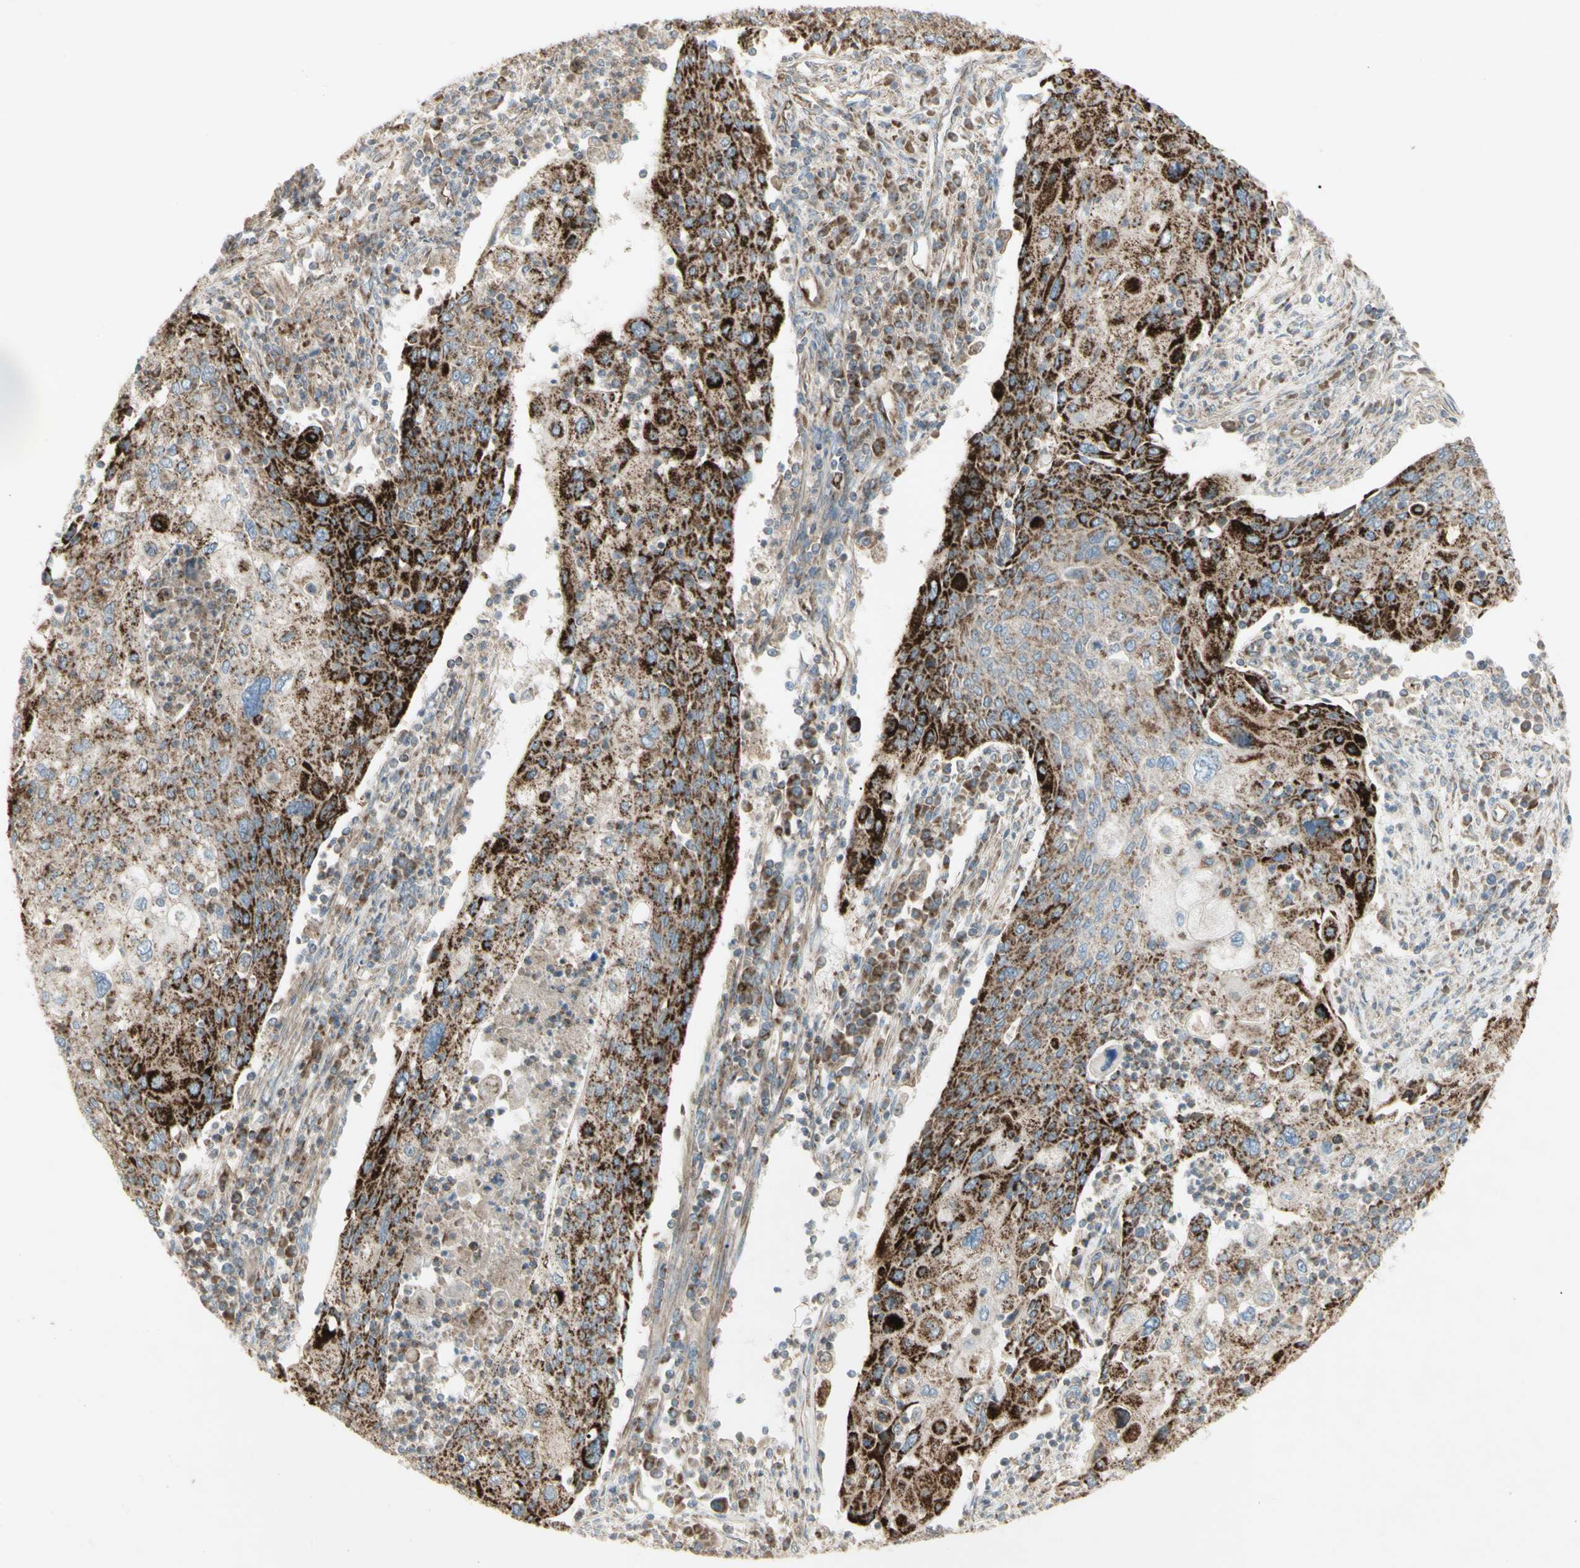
{"staining": {"intensity": "strong", "quantity": ">75%", "location": "cytoplasmic/membranous"}, "tissue": "cervical cancer", "cell_type": "Tumor cells", "image_type": "cancer", "snomed": [{"axis": "morphology", "description": "Squamous cell carcinoma, NOS"}, {"axis": "topography", "description": "Cervix"}], "caption": "This micrograph reveals immunohistochemistry (IHC) staining of cervical squamous cell carcinoma, with high strong cytoplasmic/membranous positivity in about >75% of tumor cells.", "gene": "CYB5R1", "patient": {"sex": "female", "age": 40}}